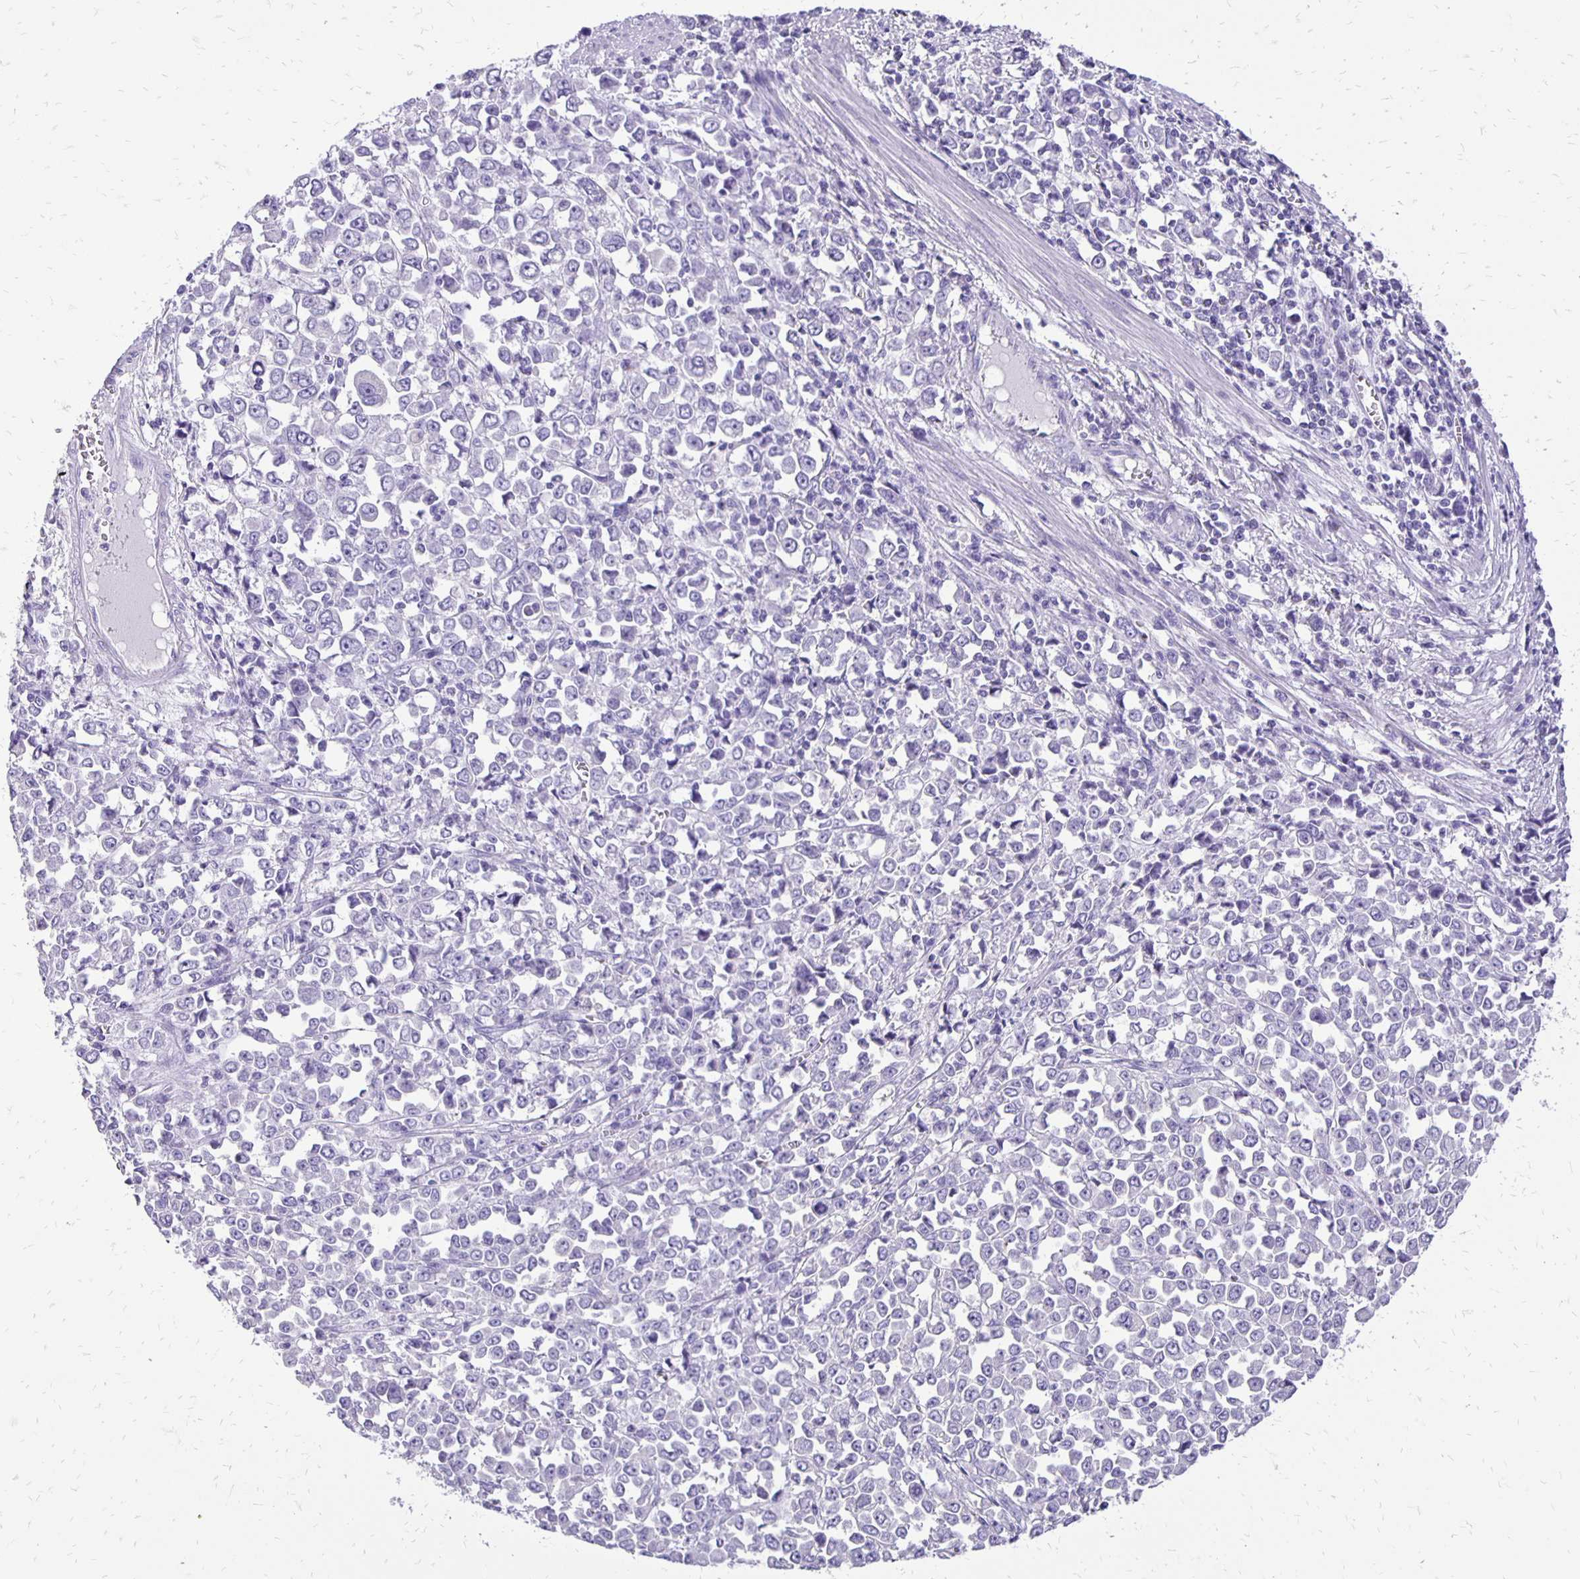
{"staining": {"intensity": "negative", "quantity": "none", "location": "none"}, "tissue": "stomach cancer", "cell_type": "Tumor cells", "image_type": "cancer", "snomed": [{"axis": "morphology", "description": "Adenocarcinoma, NOS"}, {"axis": "topography", "description": "Stomach, upper"}], "caption": "Human stomach adenocarcinoma stained for a protein using IHC reveals no staining in tumor cells.", "gene": "ANKRD45", "patient": {"sex": "male", "age": 70}}